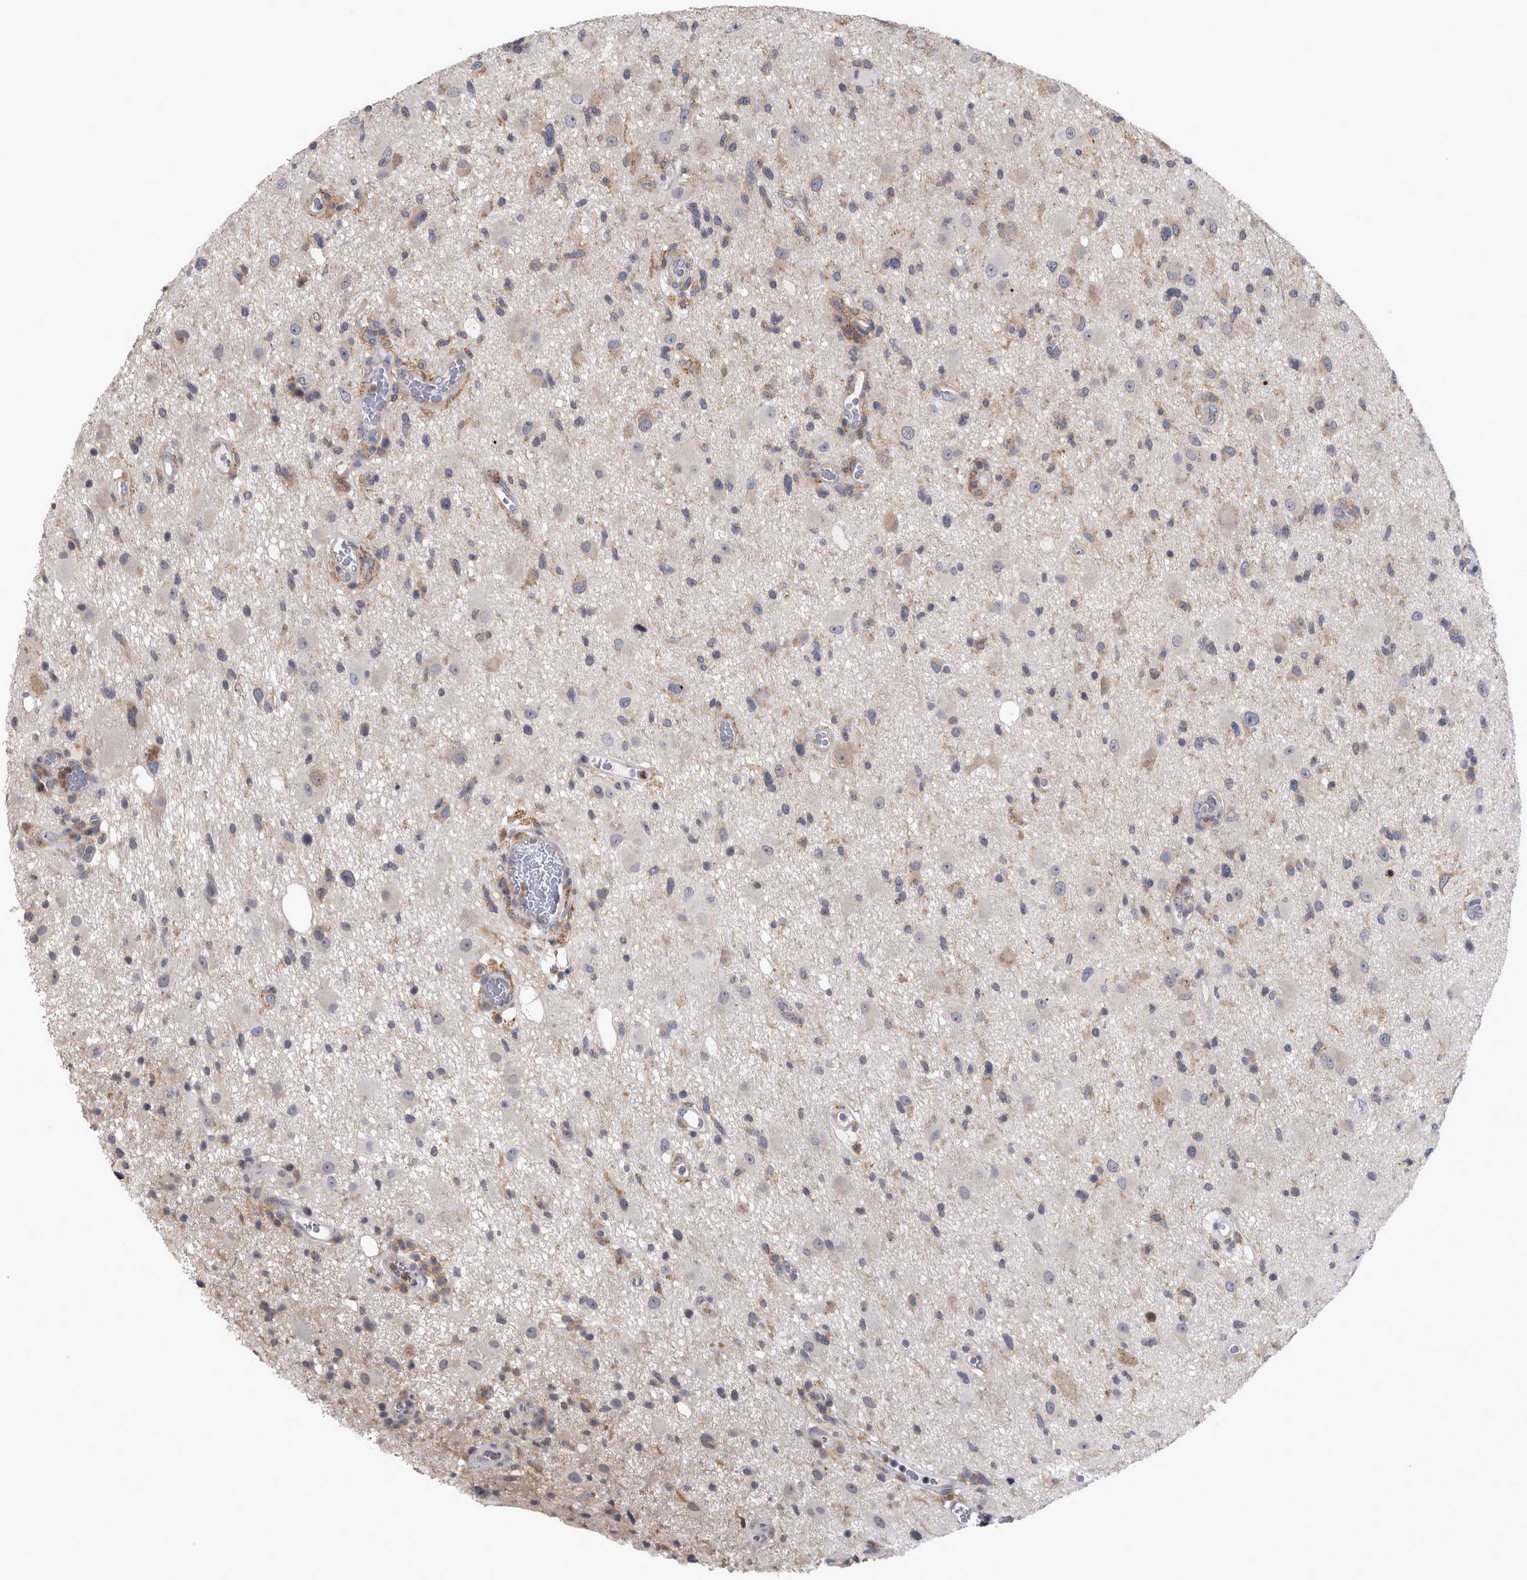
{"staining": {"intensity": "weak", "quantity": "<25%", "location": "cytoplasmic/membranous"}, "tissue": "glioma", "cell_type": "Tumor cells", "image_type": "cancer", "snomed": [{"axis": "morphology", "description": "Glioma, malignant, High grade"}, {"axis": "topography", "description": "Brain"}], "caption": "This is an IHC micrograph of malignant high-grade glioma. There is no expression in tumor cells.", "gene": "PRKCI", "patient": {"sex": "male", "age": 33}}